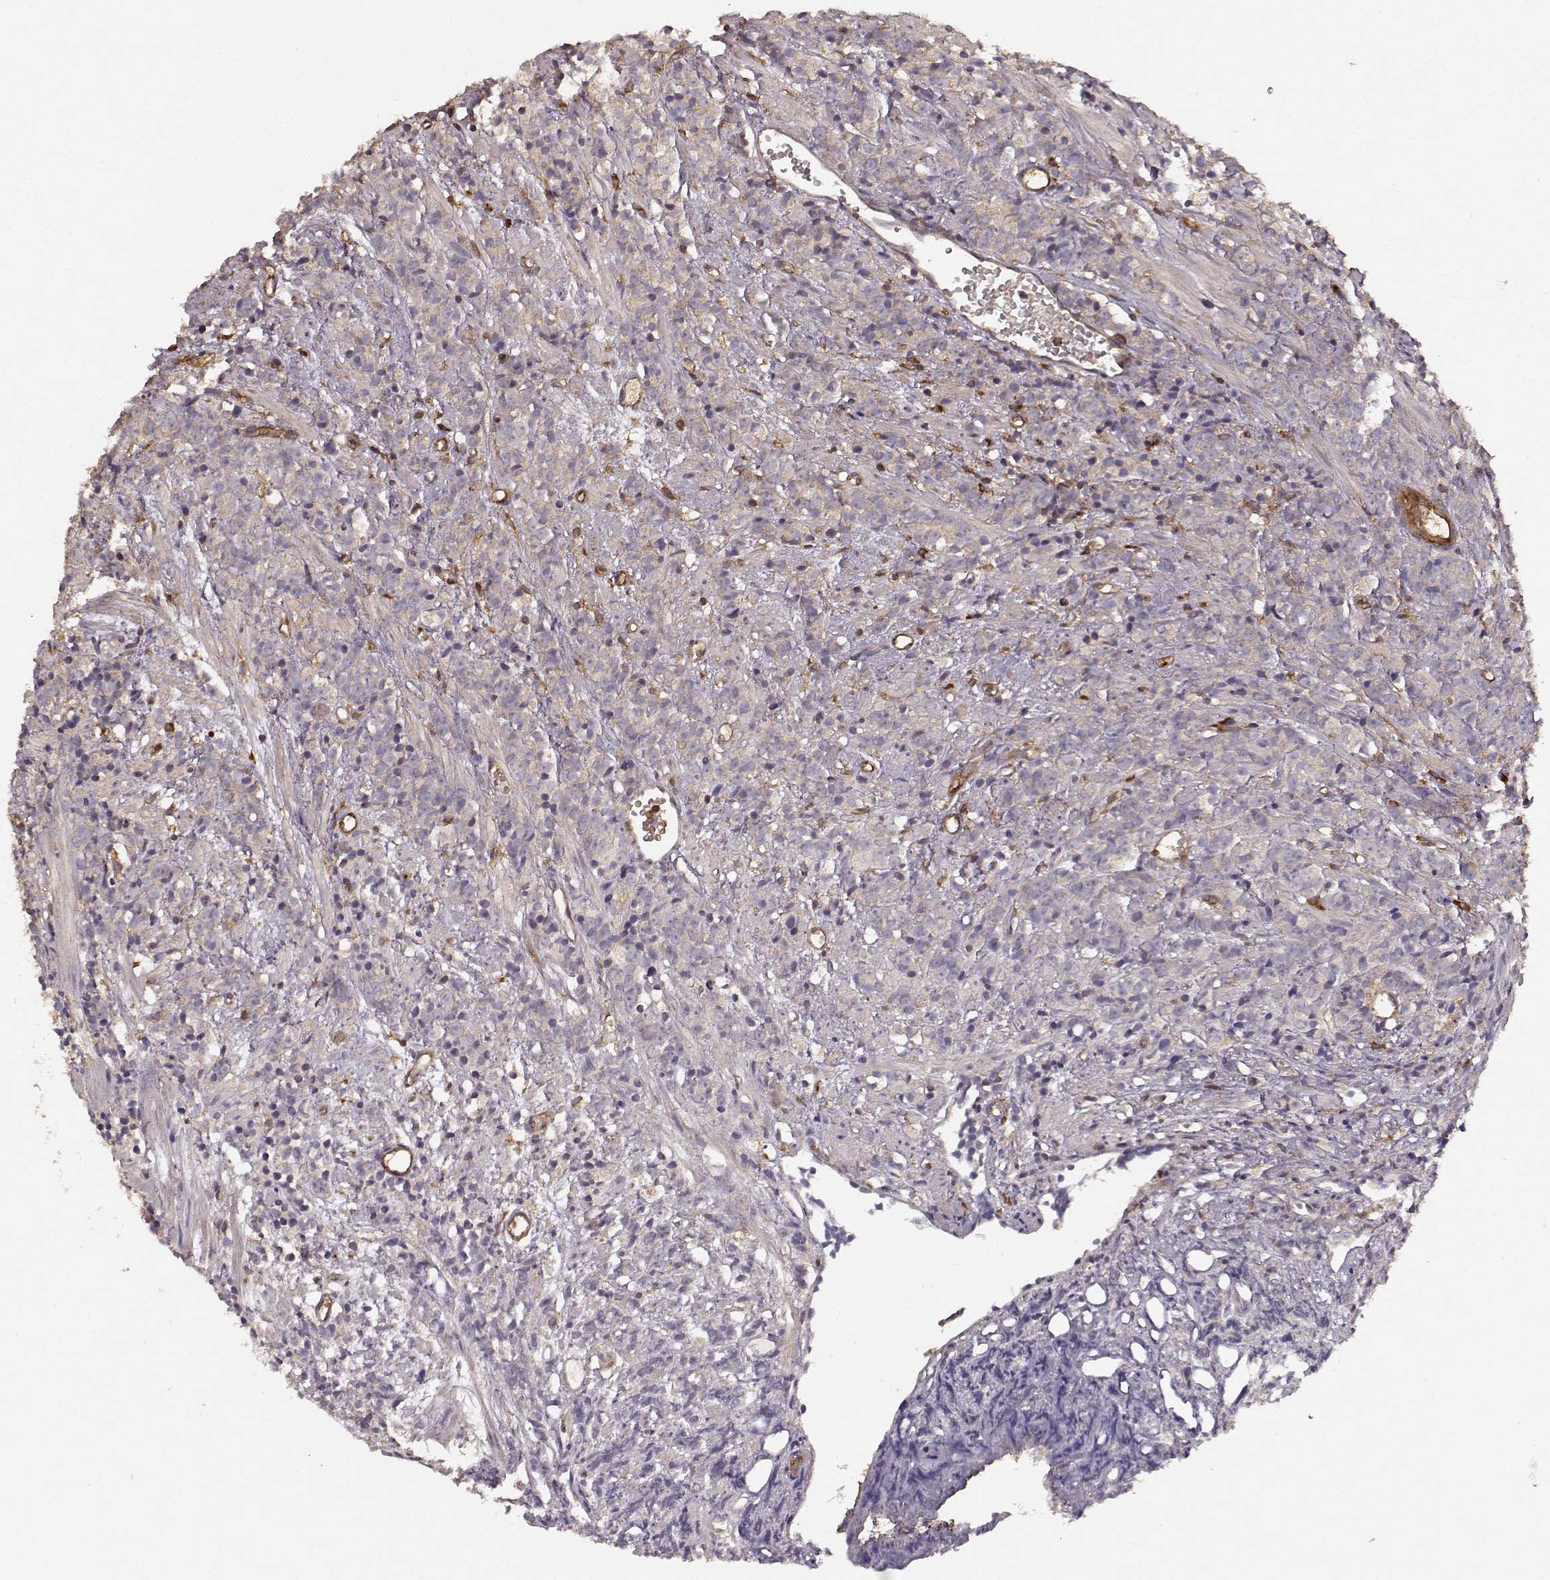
{"staining": {"intensity": "weak", "quantity": ">75%", "location": "cytoplasmic/membranous"}, "tissue": "prostate cancer", "cell_type": "Tumor cells", "image_type": "cancer", "snomed": [{"axis": "morphology", "description": "Adenocarcinoma, High grade"}, {"axis": "topography", "description": "Prostate"}], "caption": "Prostate cancer (high-grade adenocarcinoma) stained with a protein marker demonstrates weak staining in tumor cells.", "gene": "ARHGEF2", "patient": {"sex": "male", "age": 81}}